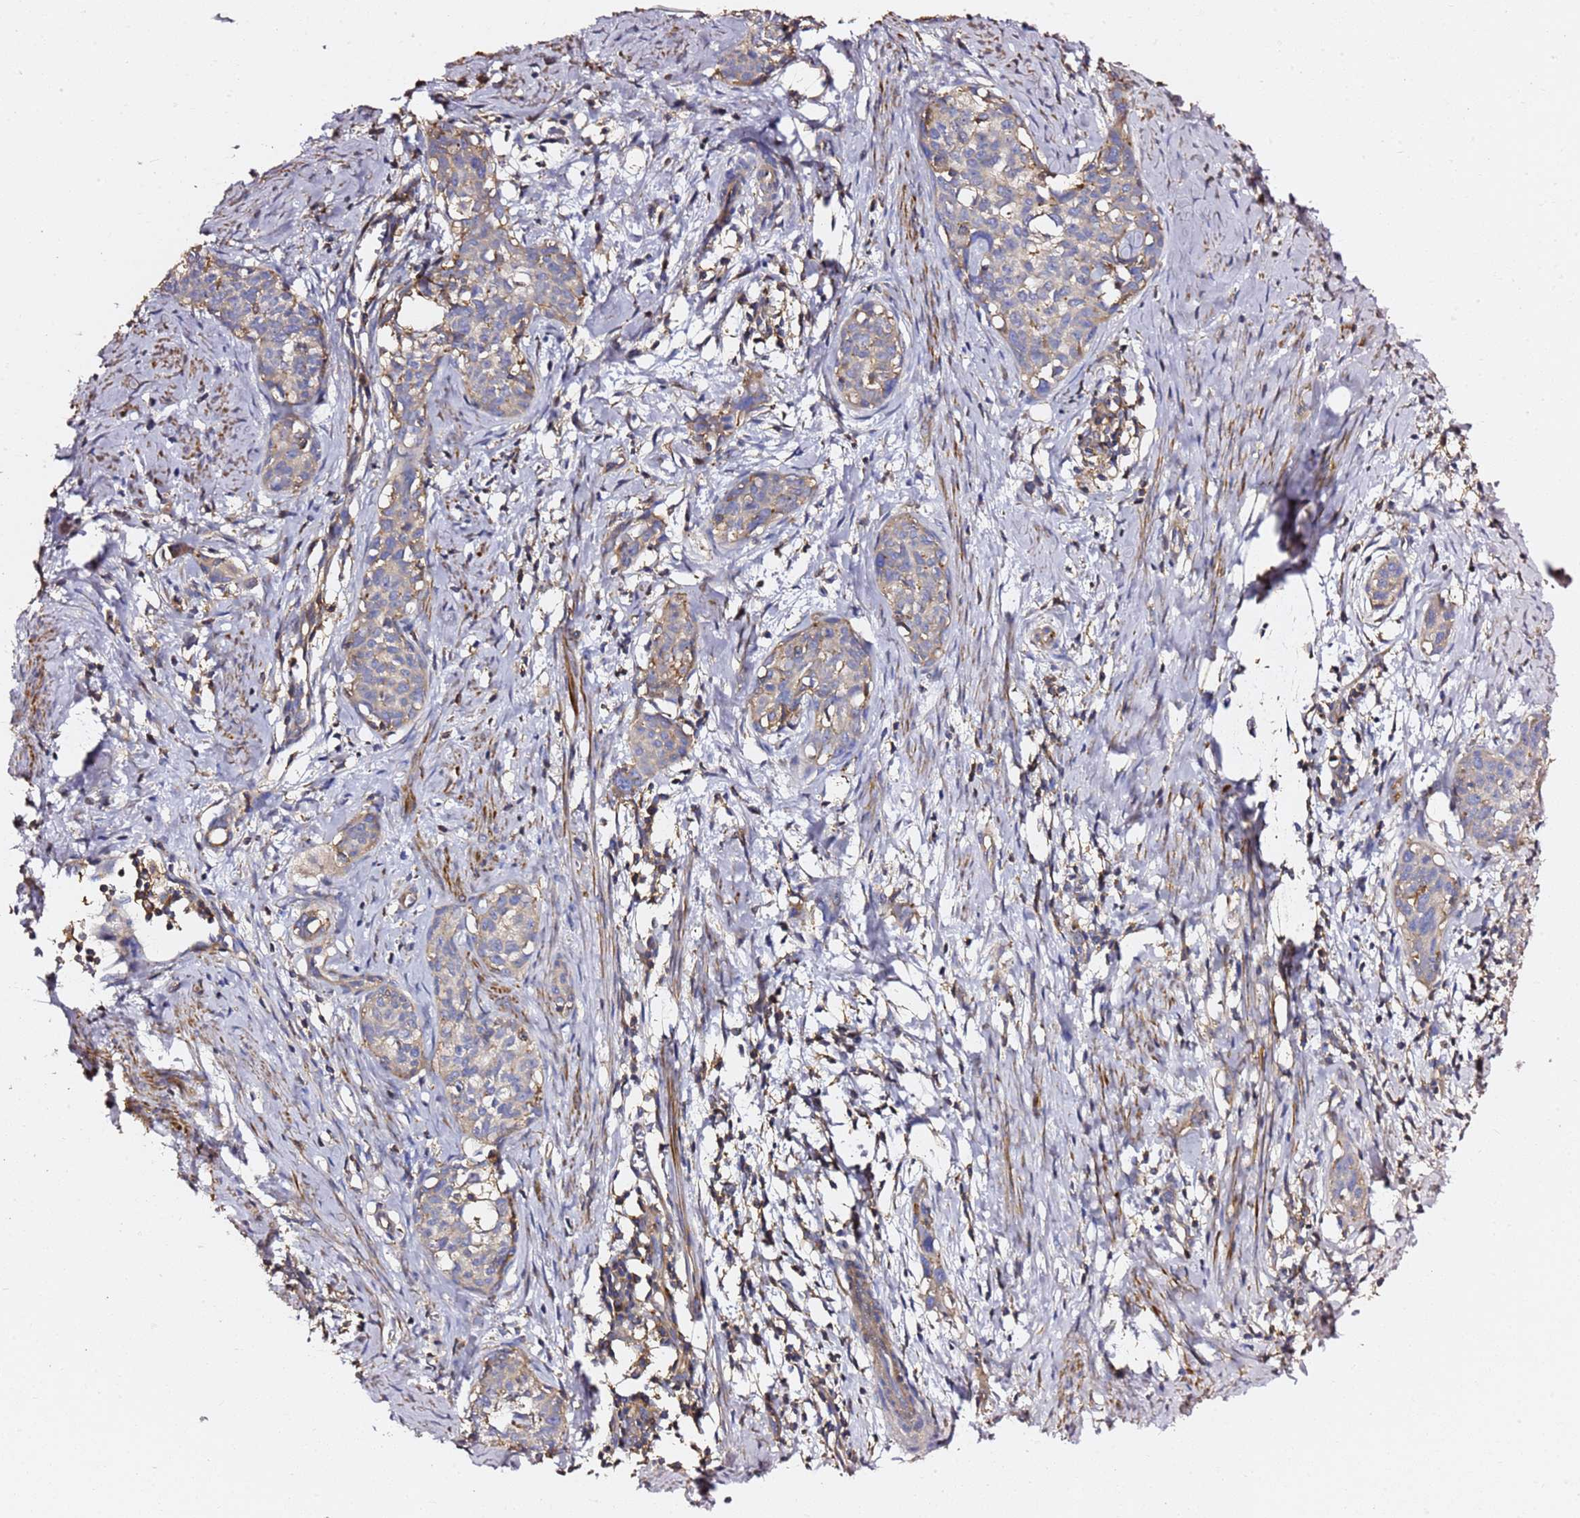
{"staining": {"intensity": "weak", "quantity": "<25%", "location": "cytoplasmic/membranous"}, "tissue": "cervical cancer", "cell_type": "Tumor cells", "image_type": "cancer", "snomed": [{"axis": "morphology", "description": "Squamous cell carcinoma, NOS"}, {"axis": "topography", "description": "Cervix"}], "caption": "The immunohistochemistry (IHC) histopathology image has no significant expression in tumor cells of cervical cancer tissue.", "gene": "ZFP36L2", "patient": {"sex": "female", "age": 52}}